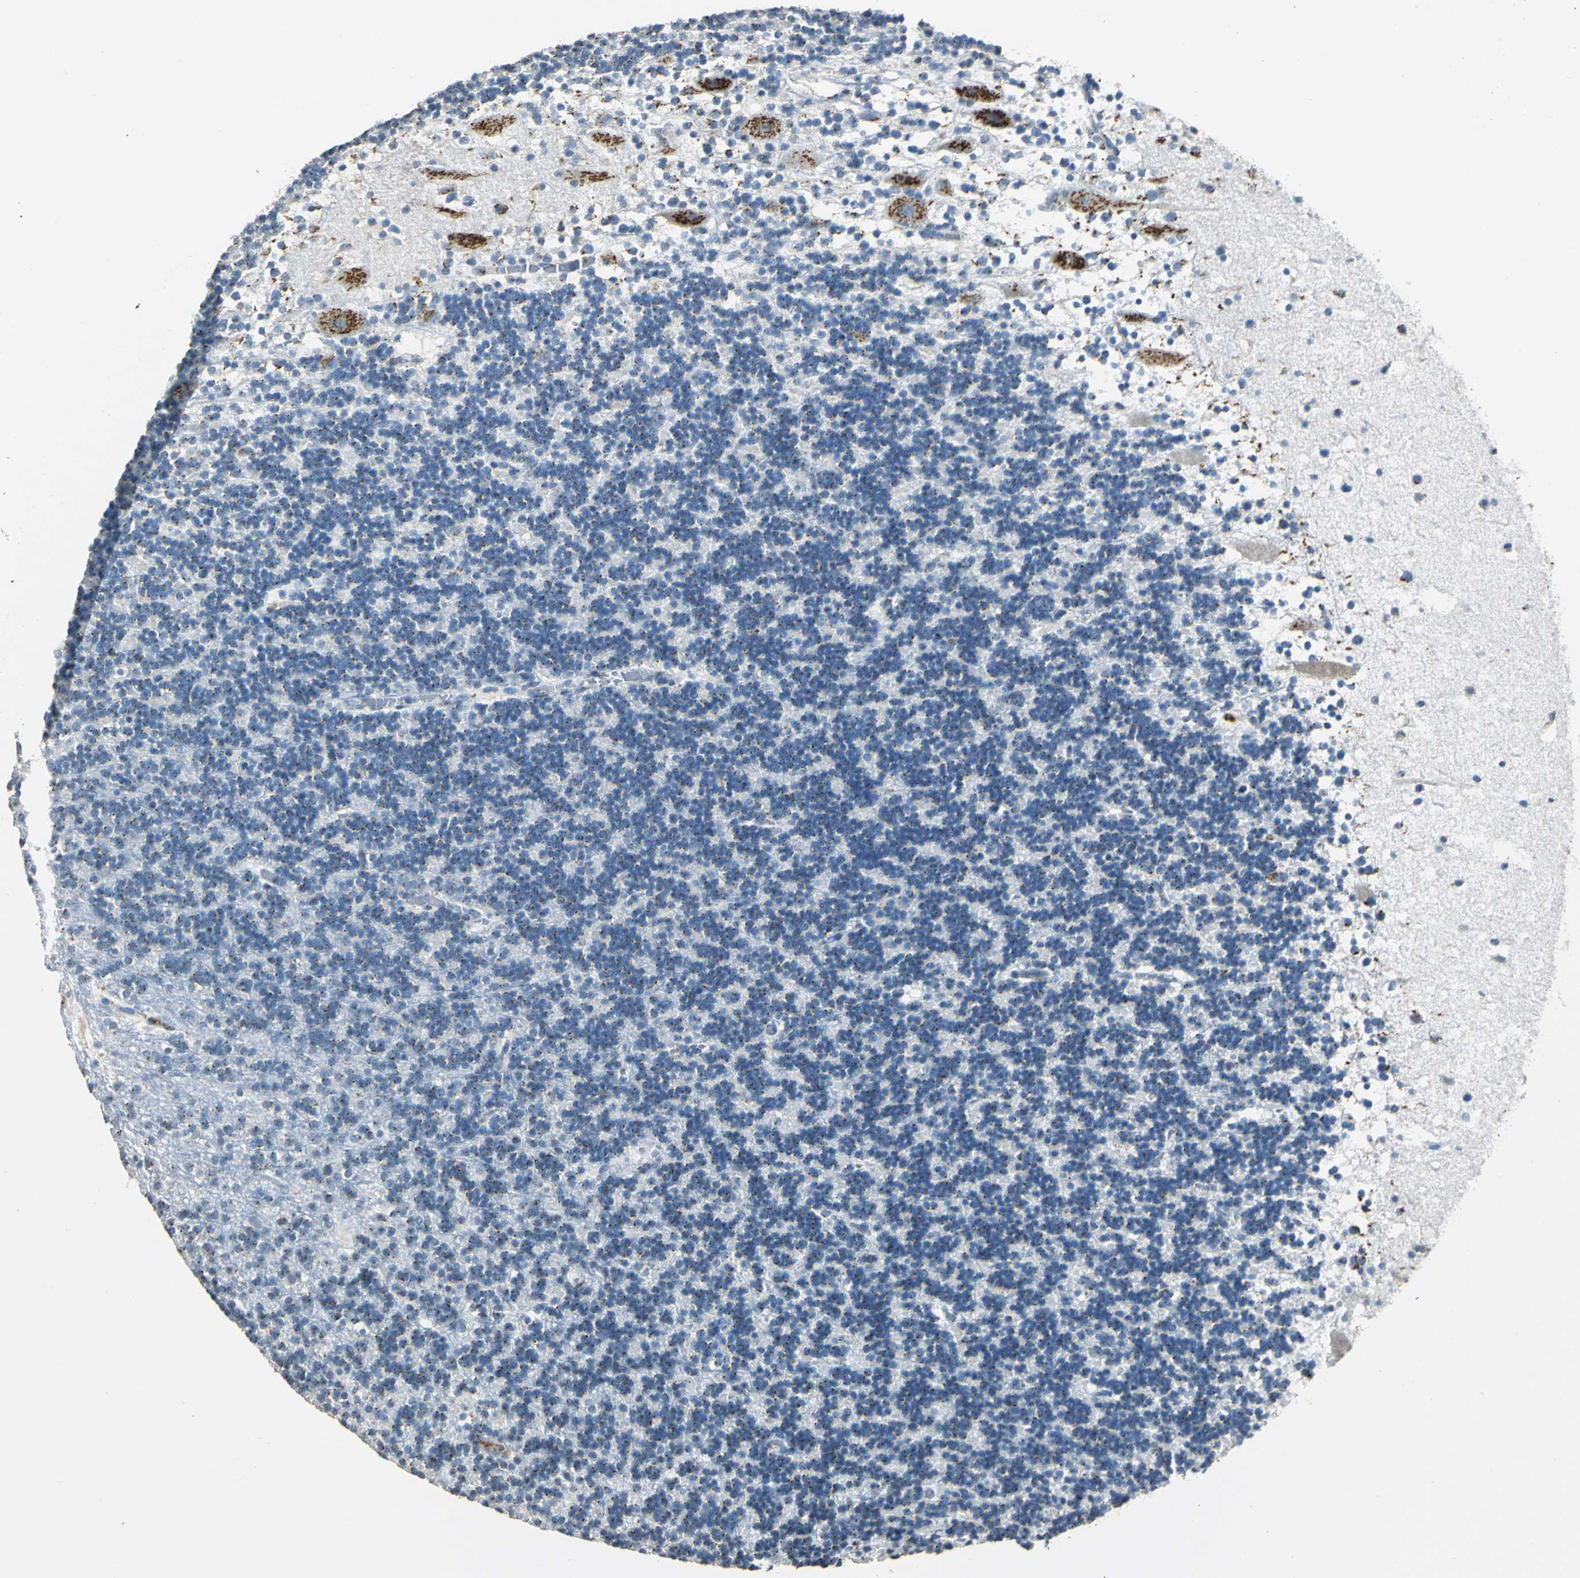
{"staining": {"intensity": "weak", "quantity": "<25%", "location": "cytoplasmic/membranous"}, "tissue": "cerebellum", "cell_type": "Cells in granular layer", "image_type": "normal", "snomed": [{"axis": "morphology", "description": "Normal tissue, NOS"}, {"axis": "topography", "description": "Cerebellum"}], "caption": "This is a micrograph of immunohistochemistry (IHC) staining of normal cerebellum, which shows no staining in cells in granular layer.", "gene": "TMEM115", "patient": {"sex": "male", "age": 45}}